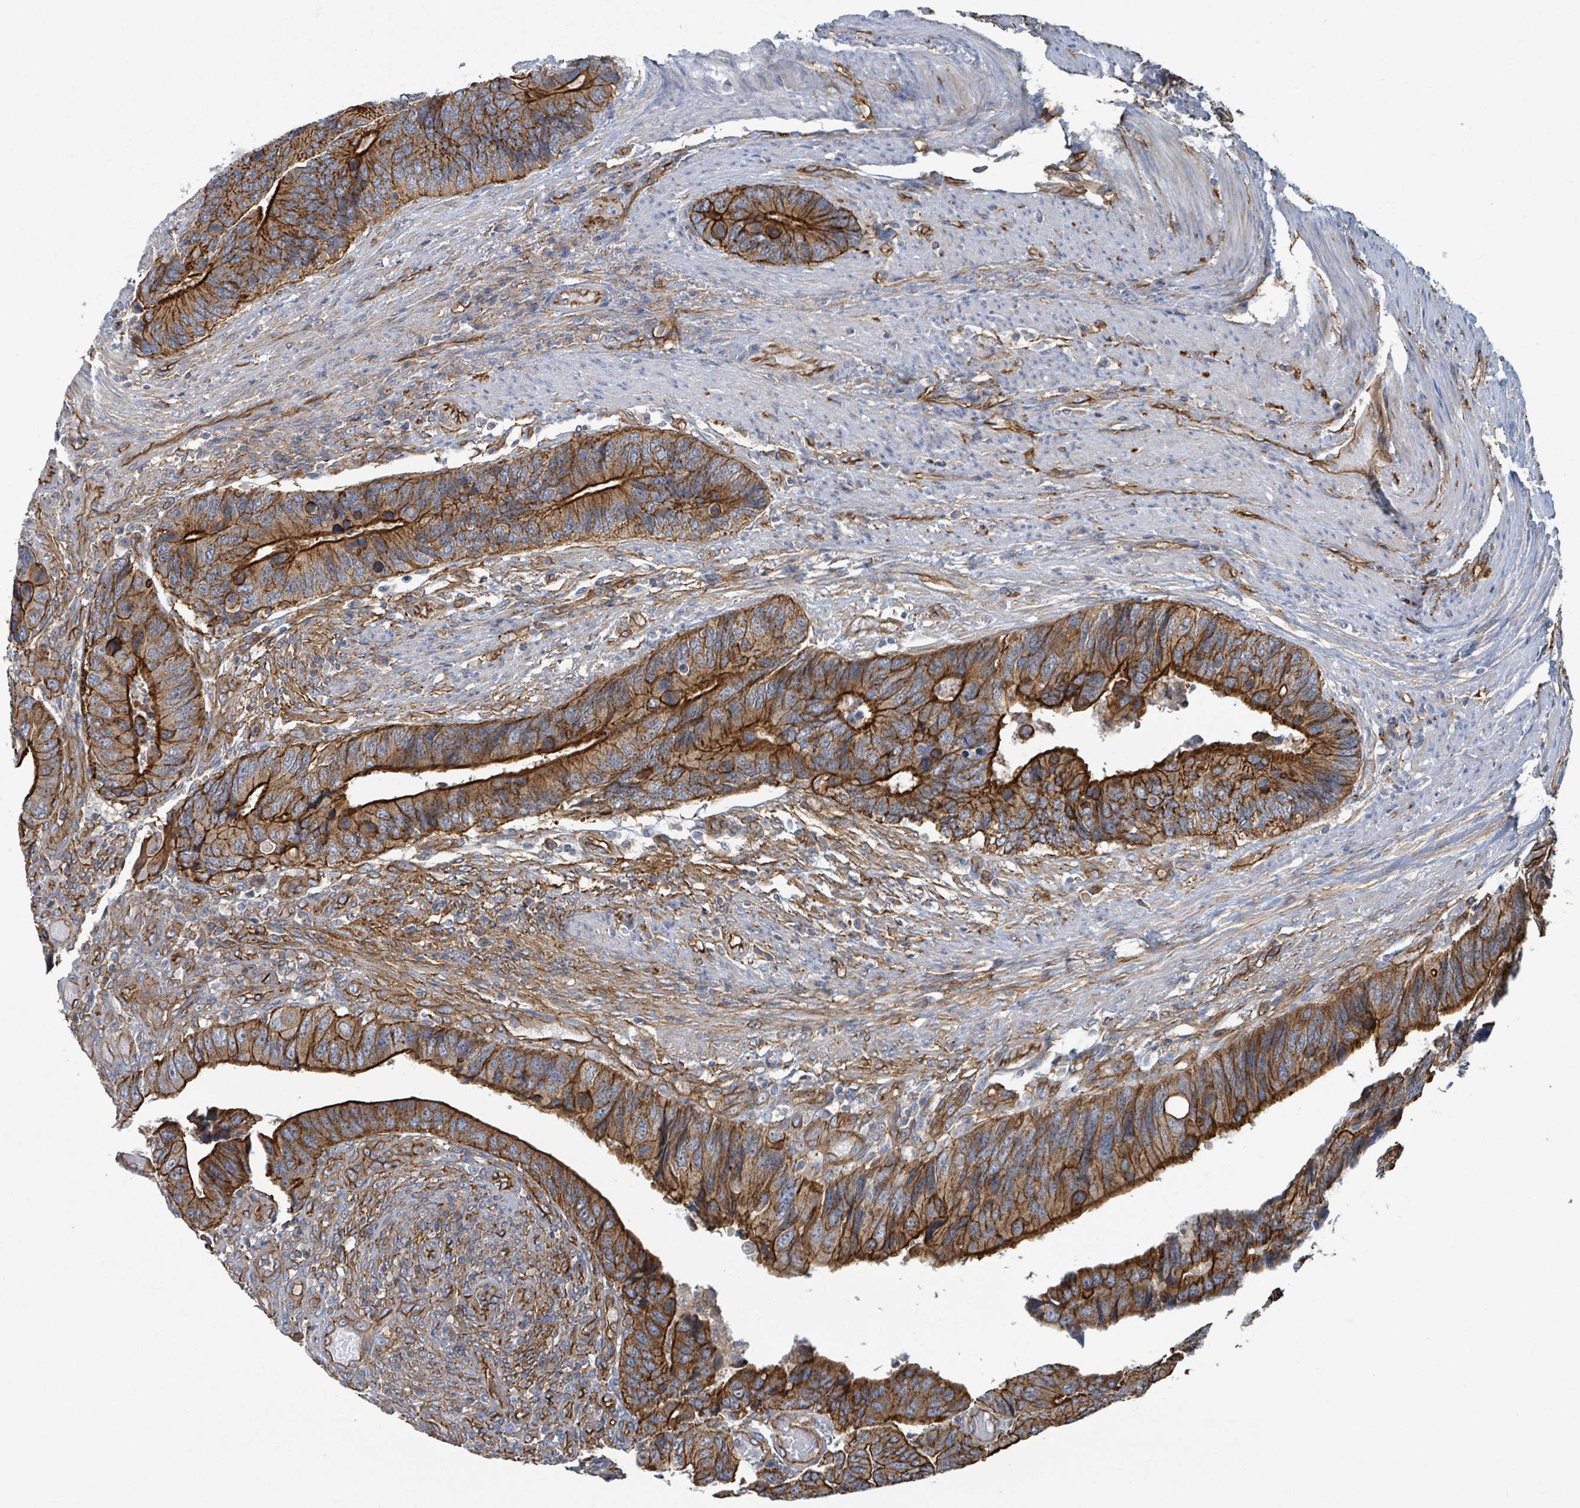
{"staining": {"intensity": "strong", "quantity": ">75%", "location": "cytoplasmic/membranous"}, "tissue": "colorectal cancer", "cell_type": "Tumor cells", "image_type": "cancer", "snomed": [{"axis": "morphology", "description": "Adenocarcinoma, NOS"}, {"axis": "topography", "description": "Colon"}], "caption": "Adenocarcinoma (colorectal) tissue reveals strong cytoplasmic/membranous staining in approximately >75% of tumor cells (Brightfield microscopy of DAB IHC at high magnification).", "gene": "LDOC1", "patient": {"sex": "male", "age": 87}}